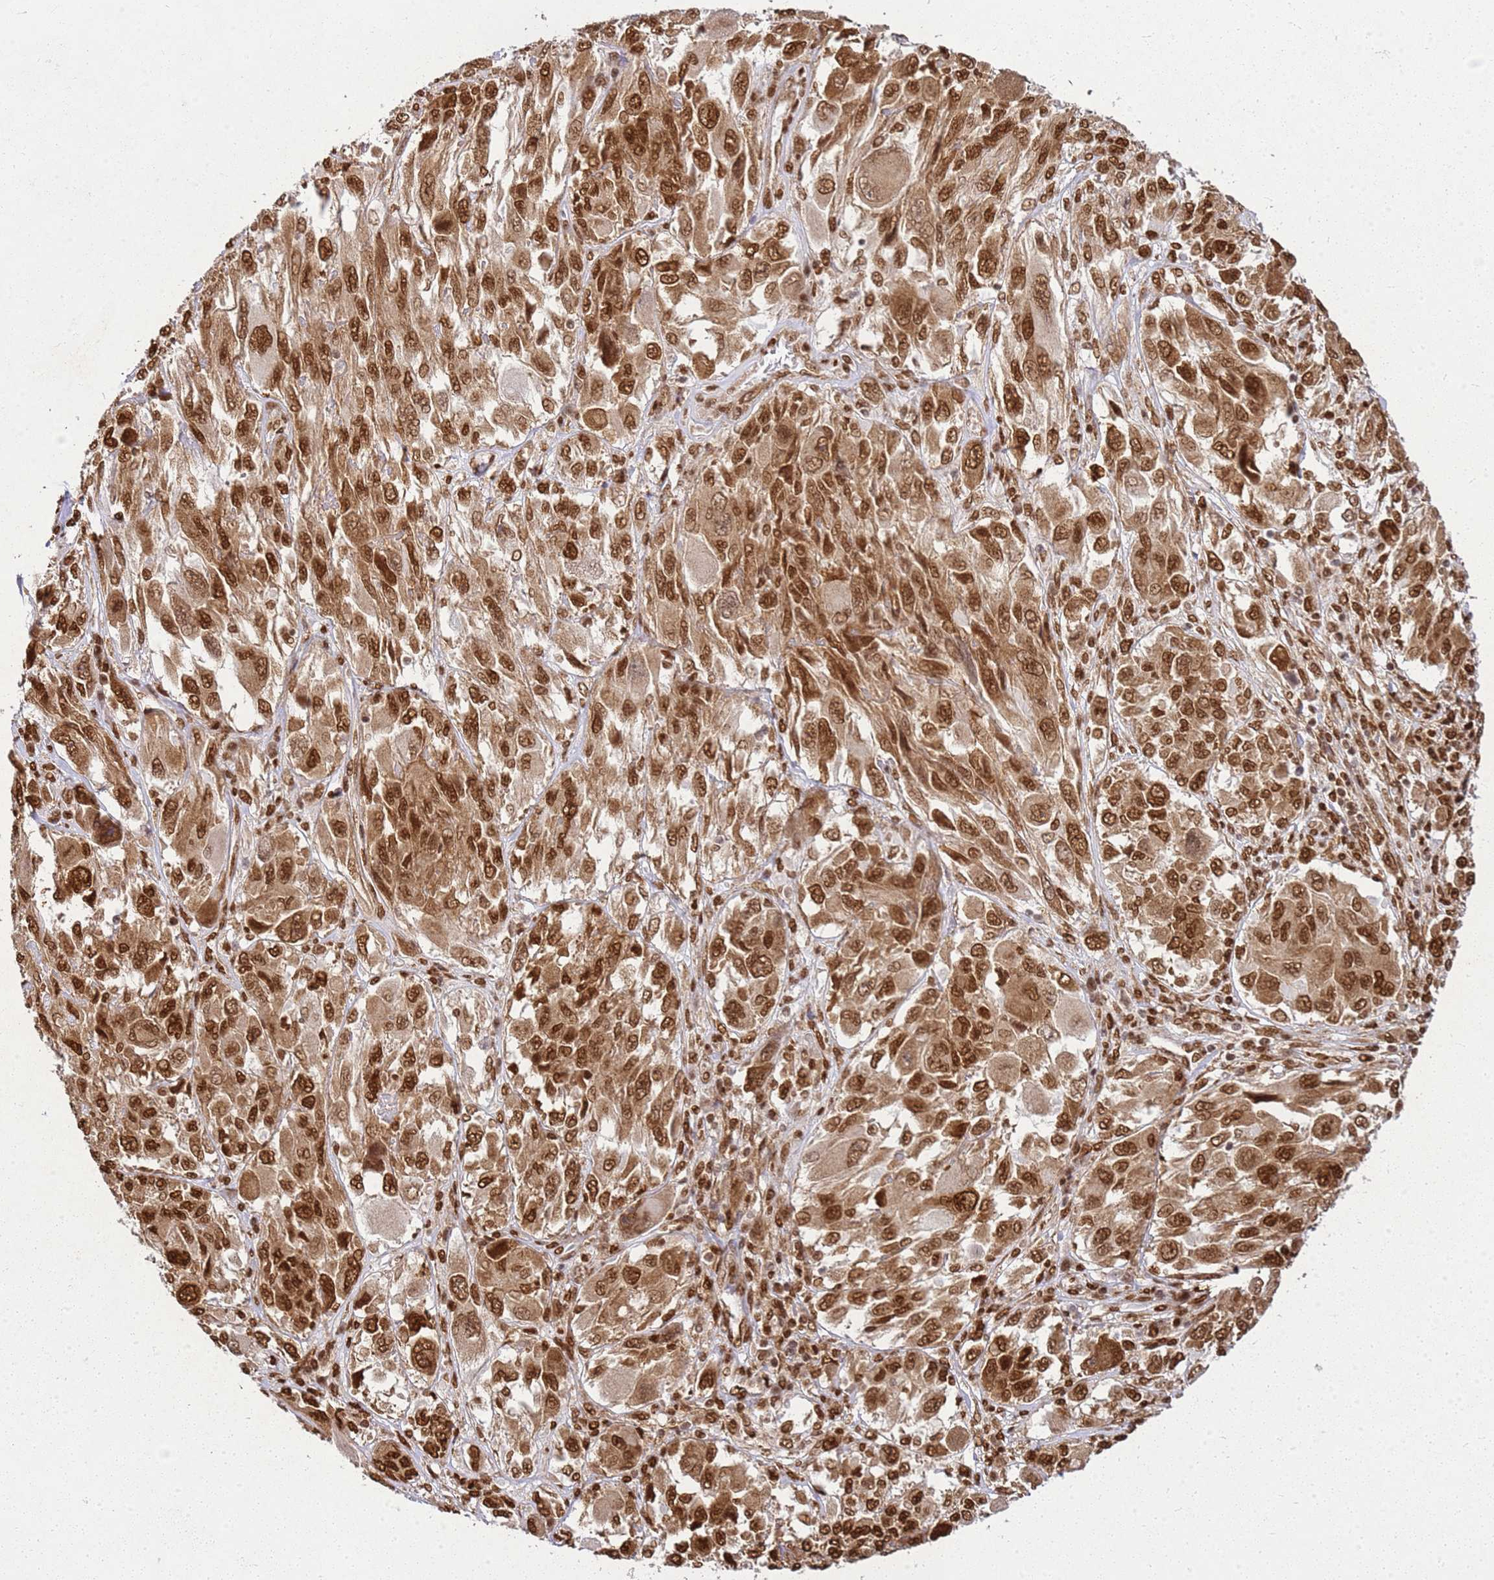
{"staining": {"intensity": "strong", "quantity": ">75%", "location": "nuclear"}, "tissue": "melanoma", "cell_type": "Tumor cells", "image_type": "cancer", "snomed": [{"axis": "morphology", "description": "Malignant melanoma, NOS"}, {"axis": "topography", "description": "Skin"}], "caption": "The immunohistochemical stain shows strong nuclear staining in tumor cells of melanoma tissue.", "gene": "APEX1", "patient": {"sex": "female", "age": 91}}